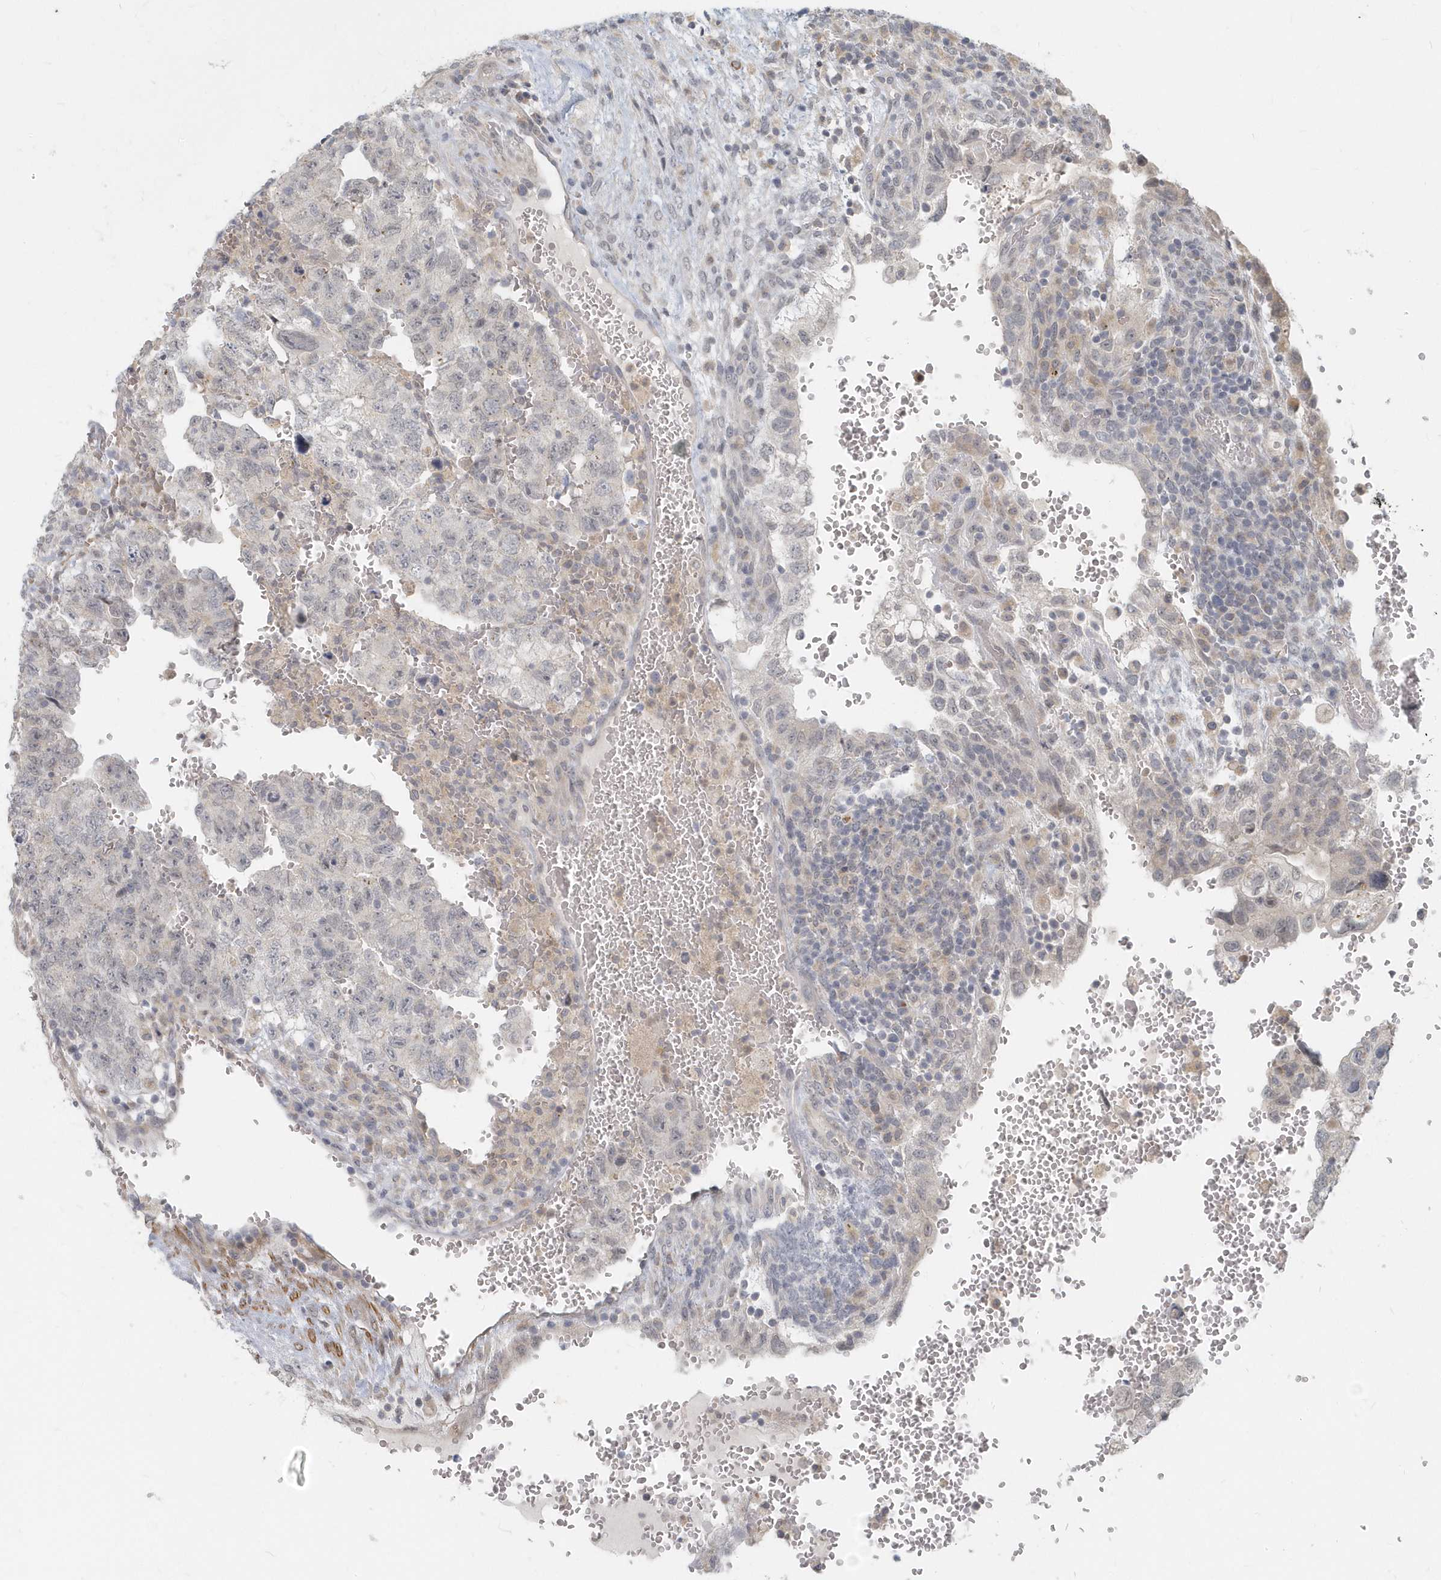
{"staining": {"intensity": "weak", "quantity": "<25%", "location": "nuclear"}, "tissue": "testis cancer", "cell_type": "Tumor cells", "image_type": "cancer", "snomed": [{"axis": "morphology", "description": "Carcinoma, Embryonal, NOS"}, {"axis": "topography", "description": "Testis"}], "caption": "Tumor cells are negative for protein expression in human embryonal carcinoma (testis). (Stains: DAB immunohistochemistry with hematoxylin counter stain, Microscopy: brightfield microscopy at high magnification).", "gene": "NAPB", "patient": {"sex": "male", "age": 36}}